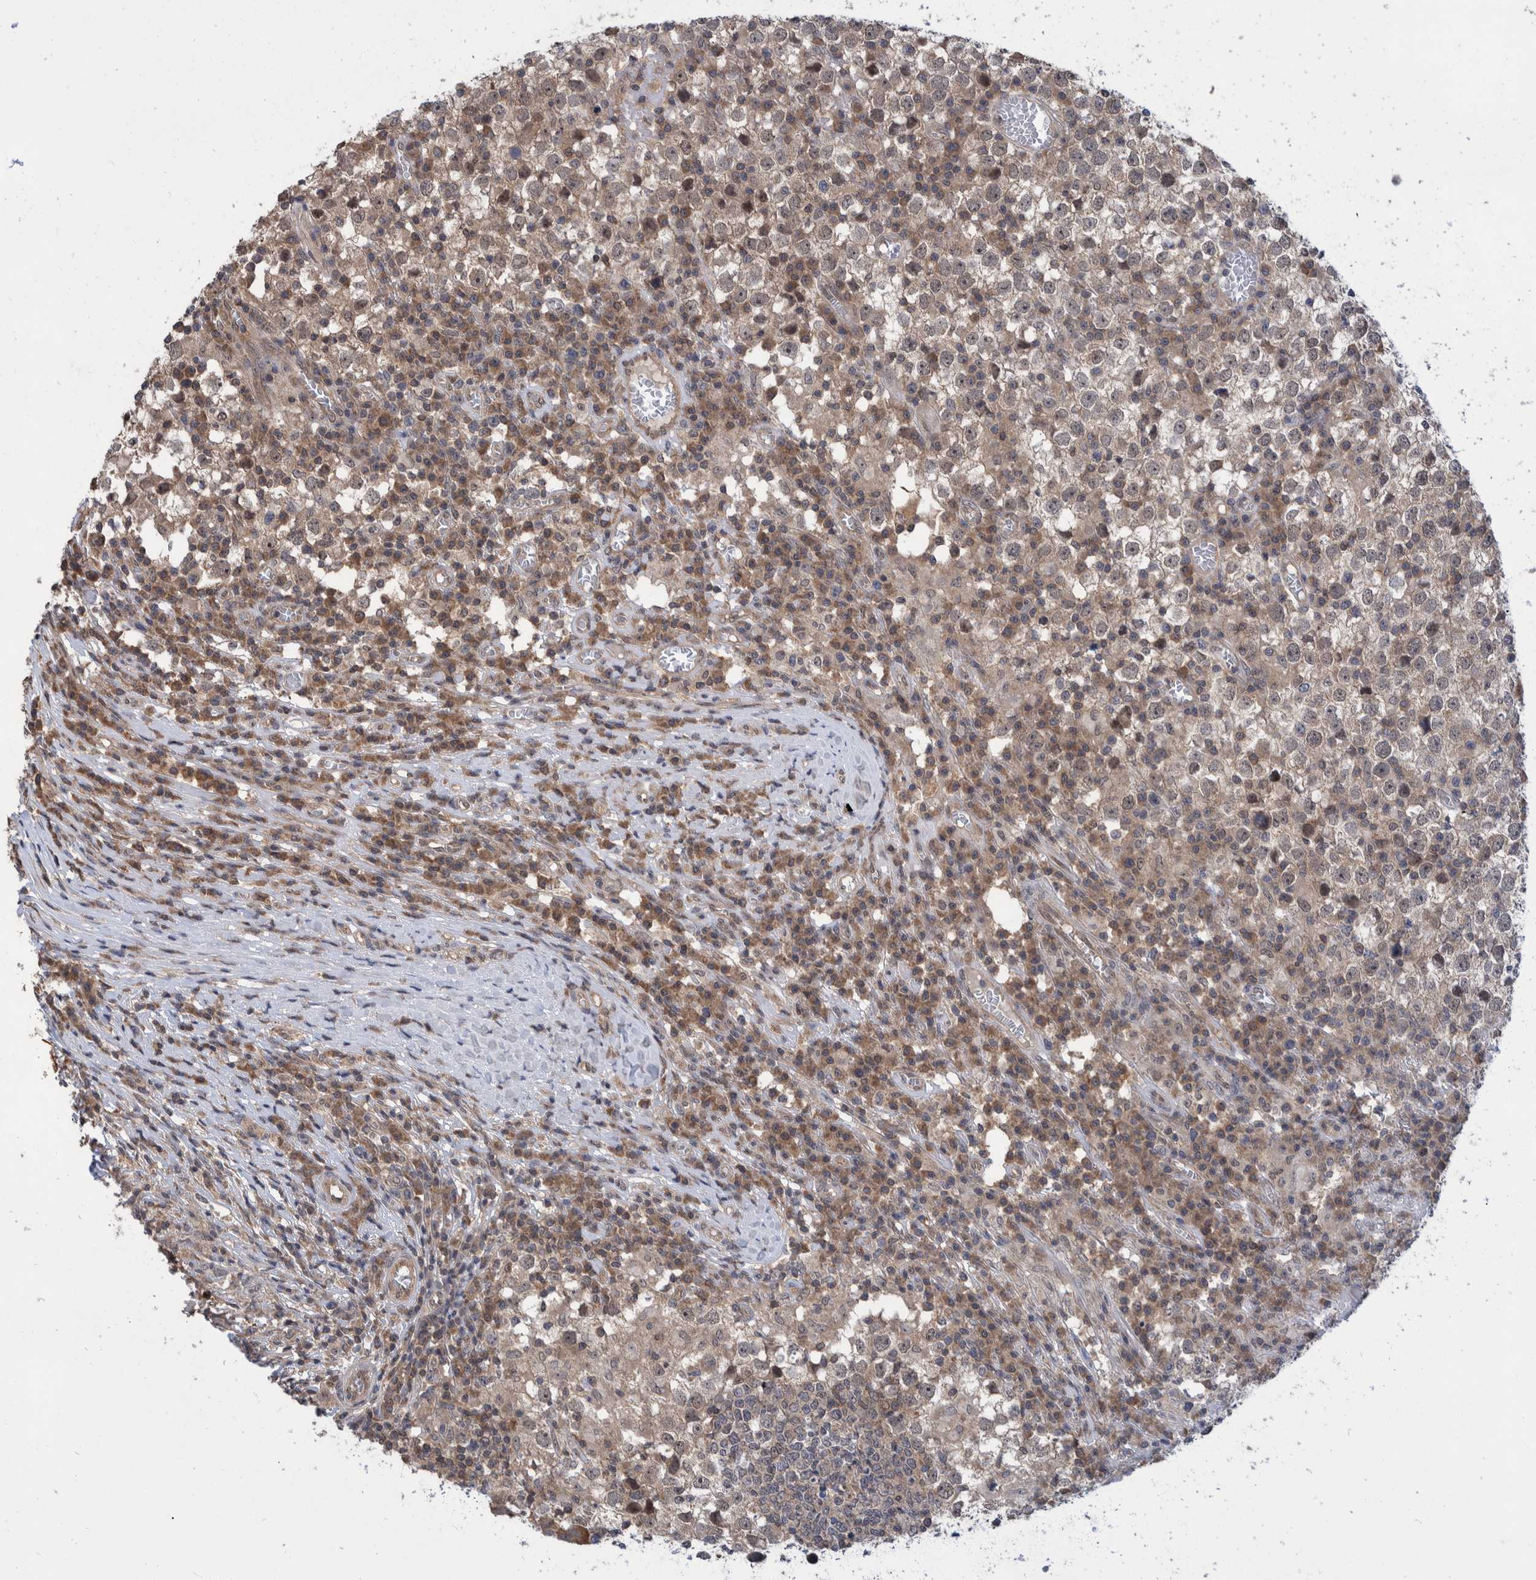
{"staining": {"intensity": "weak", "quantity": "25%-75%", "location": "cytoplasmic/membranous,nuclear"}, "tissue": "testis cancer", "cell_type": "Tumor cells", "image_type": "cancer", "snomed": [{"axis": "morphology", "description": "Seminoma, NOS"}, {"axis": "topography", "description": "Testis"}], "caption": "Immunohistochemistry of testis cancer exhibits low levels of weak cytoplasmic/membranous and nuclear staining in approximately 25%-75% of tumor cells.", "gene": "PLPBP", "patient": {"sex": "male", "age": 65}}